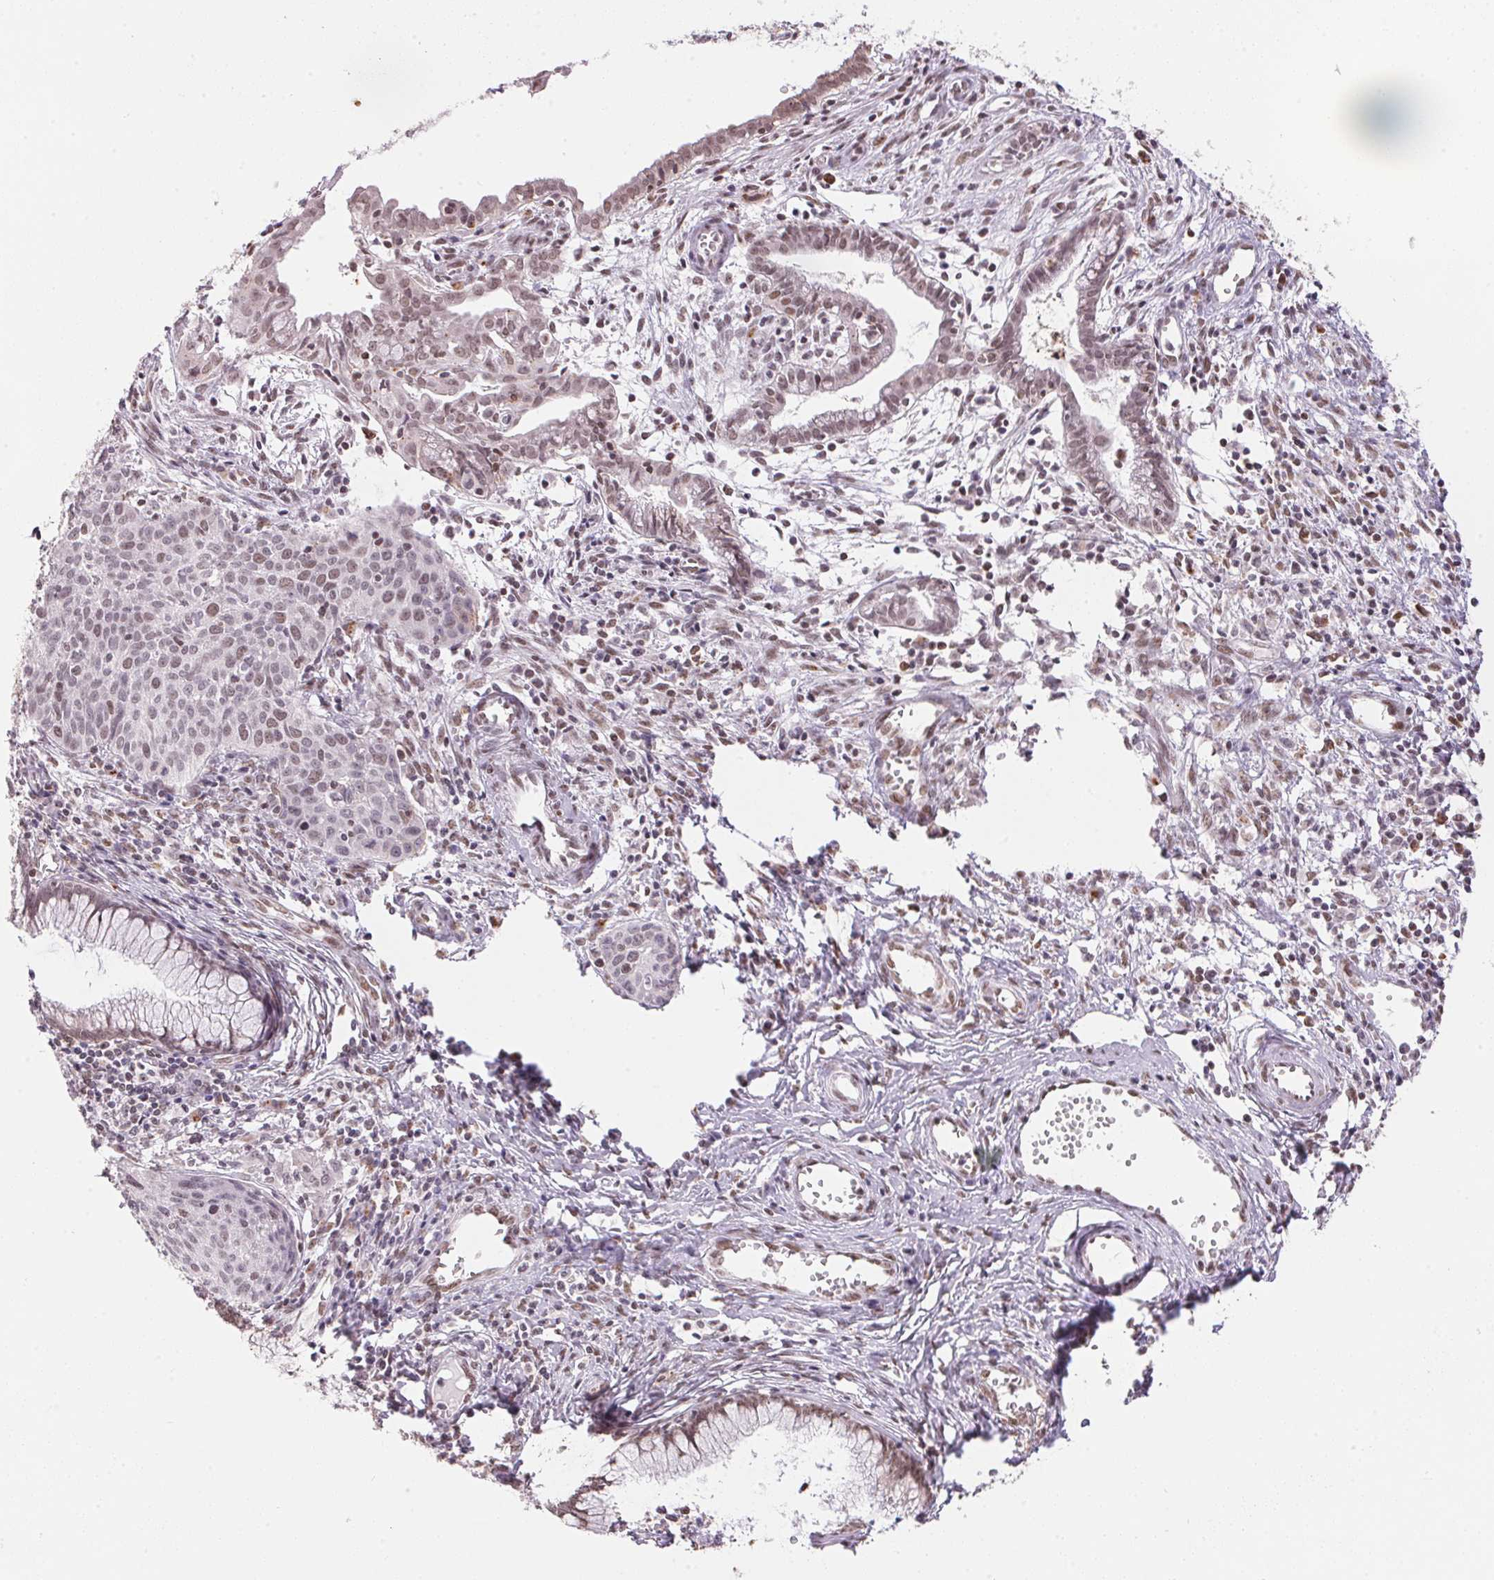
{"staining": {"intensity": "moderate", "quantity": "<25%", "location": "nuclear"}, "tissue": "cervical cancer", "cell_type": "Tumor cells", "image_type": "cancer", "snomed": [{"axis": "morphology", "description": "Squamous cell carcinoma, NOS"}, {"axis": "topography", "description": "Cervix"}], "caption": "There is low levels of moderate nuclear positivity in tumor cells of cervical cancer (squamous cell carcinoma), as demonstrated by immunohistochemical staining (brown color).", "gene": "NFE2L1", "patient": {"sex": "female", "age": 38}}